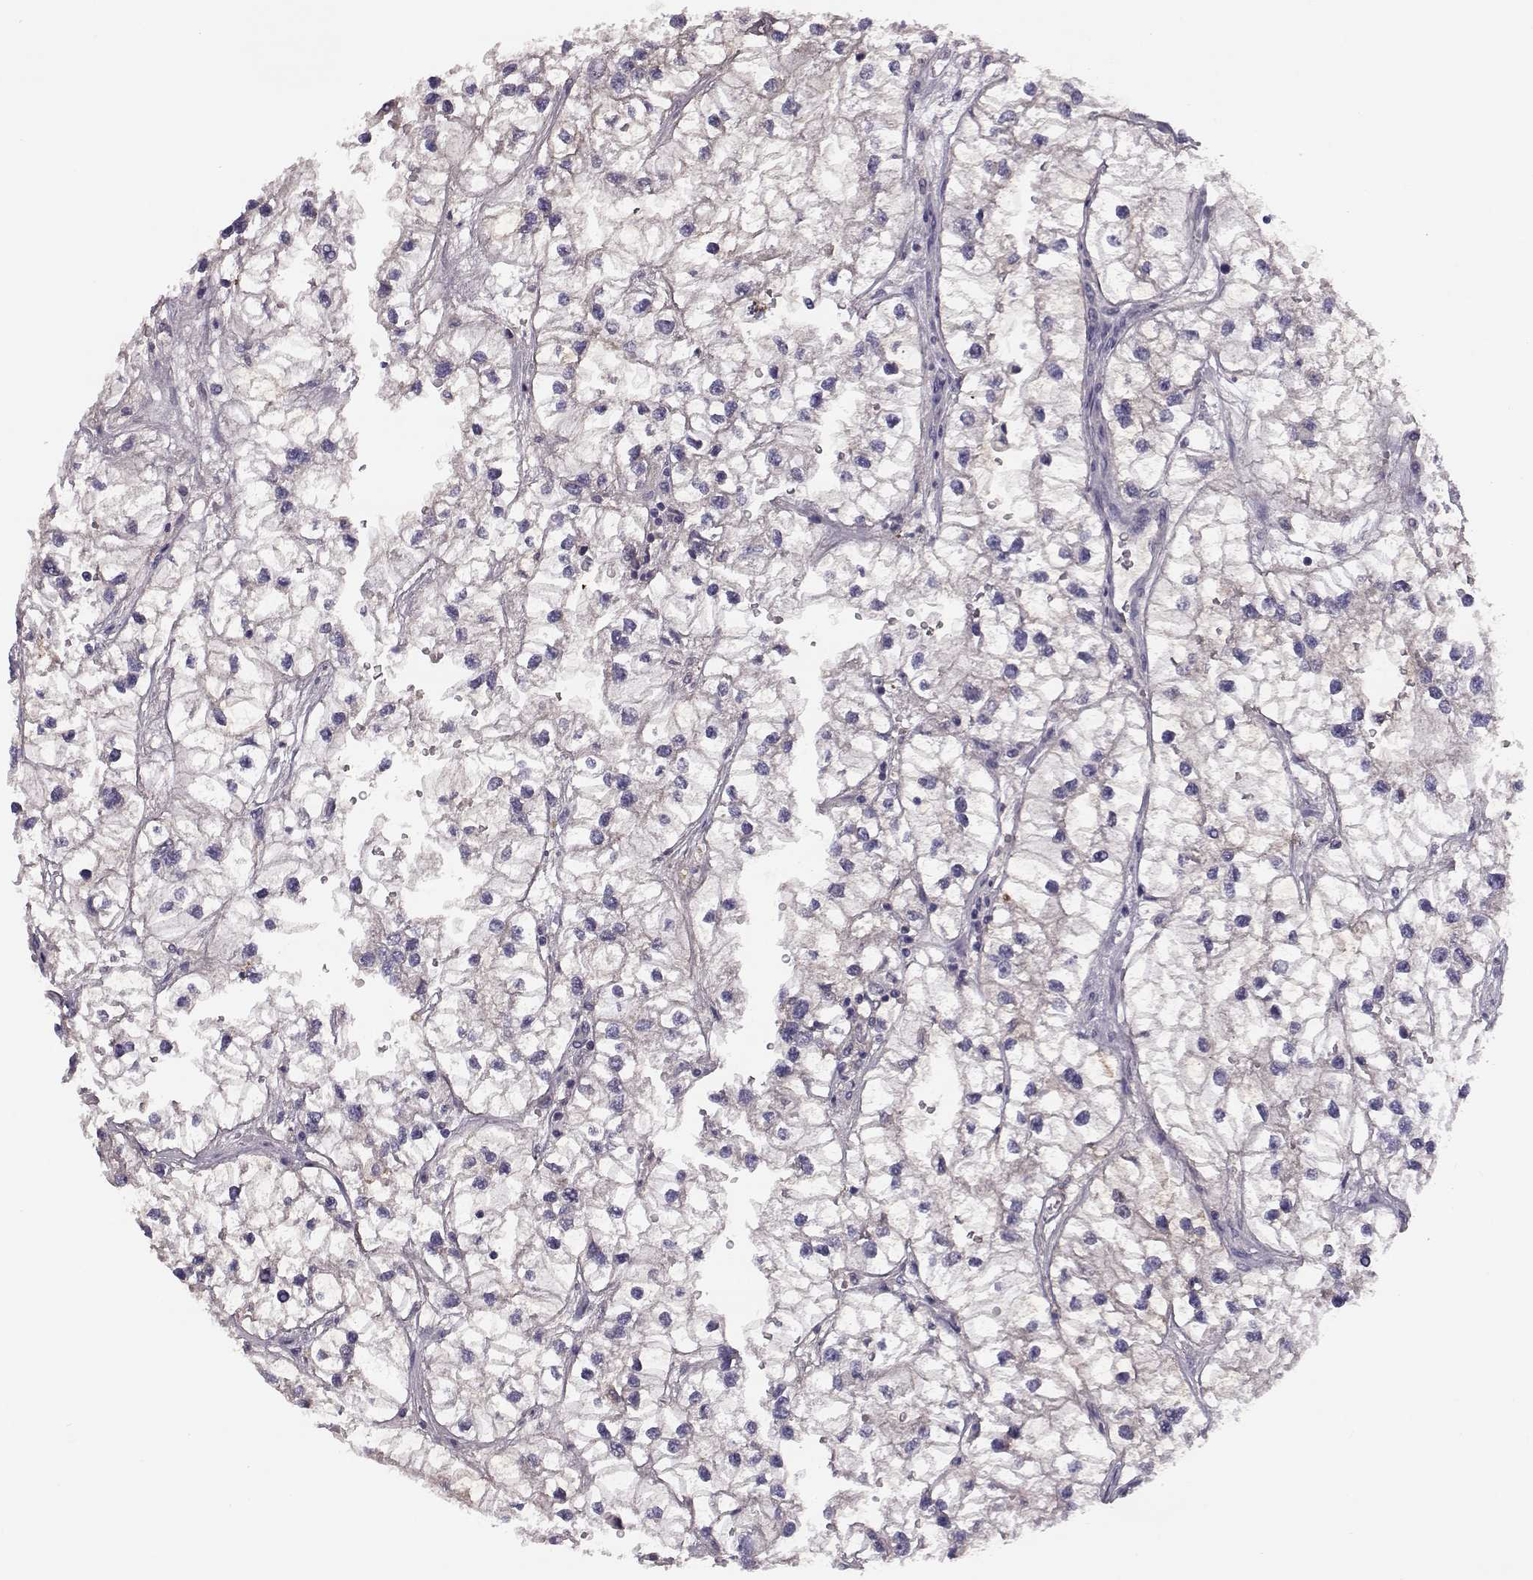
{"staining": {"intensity": "negative", "quantity": "none", "location": "none"}, "tissue": "renal cancer", "cell_type": "Tumor cells", "image_type": "cancer", "snomed": [{"axis": "morphology", "description": "Adenocarcinoma, NOS"}, {"axis": "topography", "description": "Kidney"}], "caption": "Immunohistochemical staining of renal cancer (adenocarcinoma) displays no significant positivity in tumor cells.", "gene": "ADGRG5", "patient": {"sex": "male", "age": 59}}